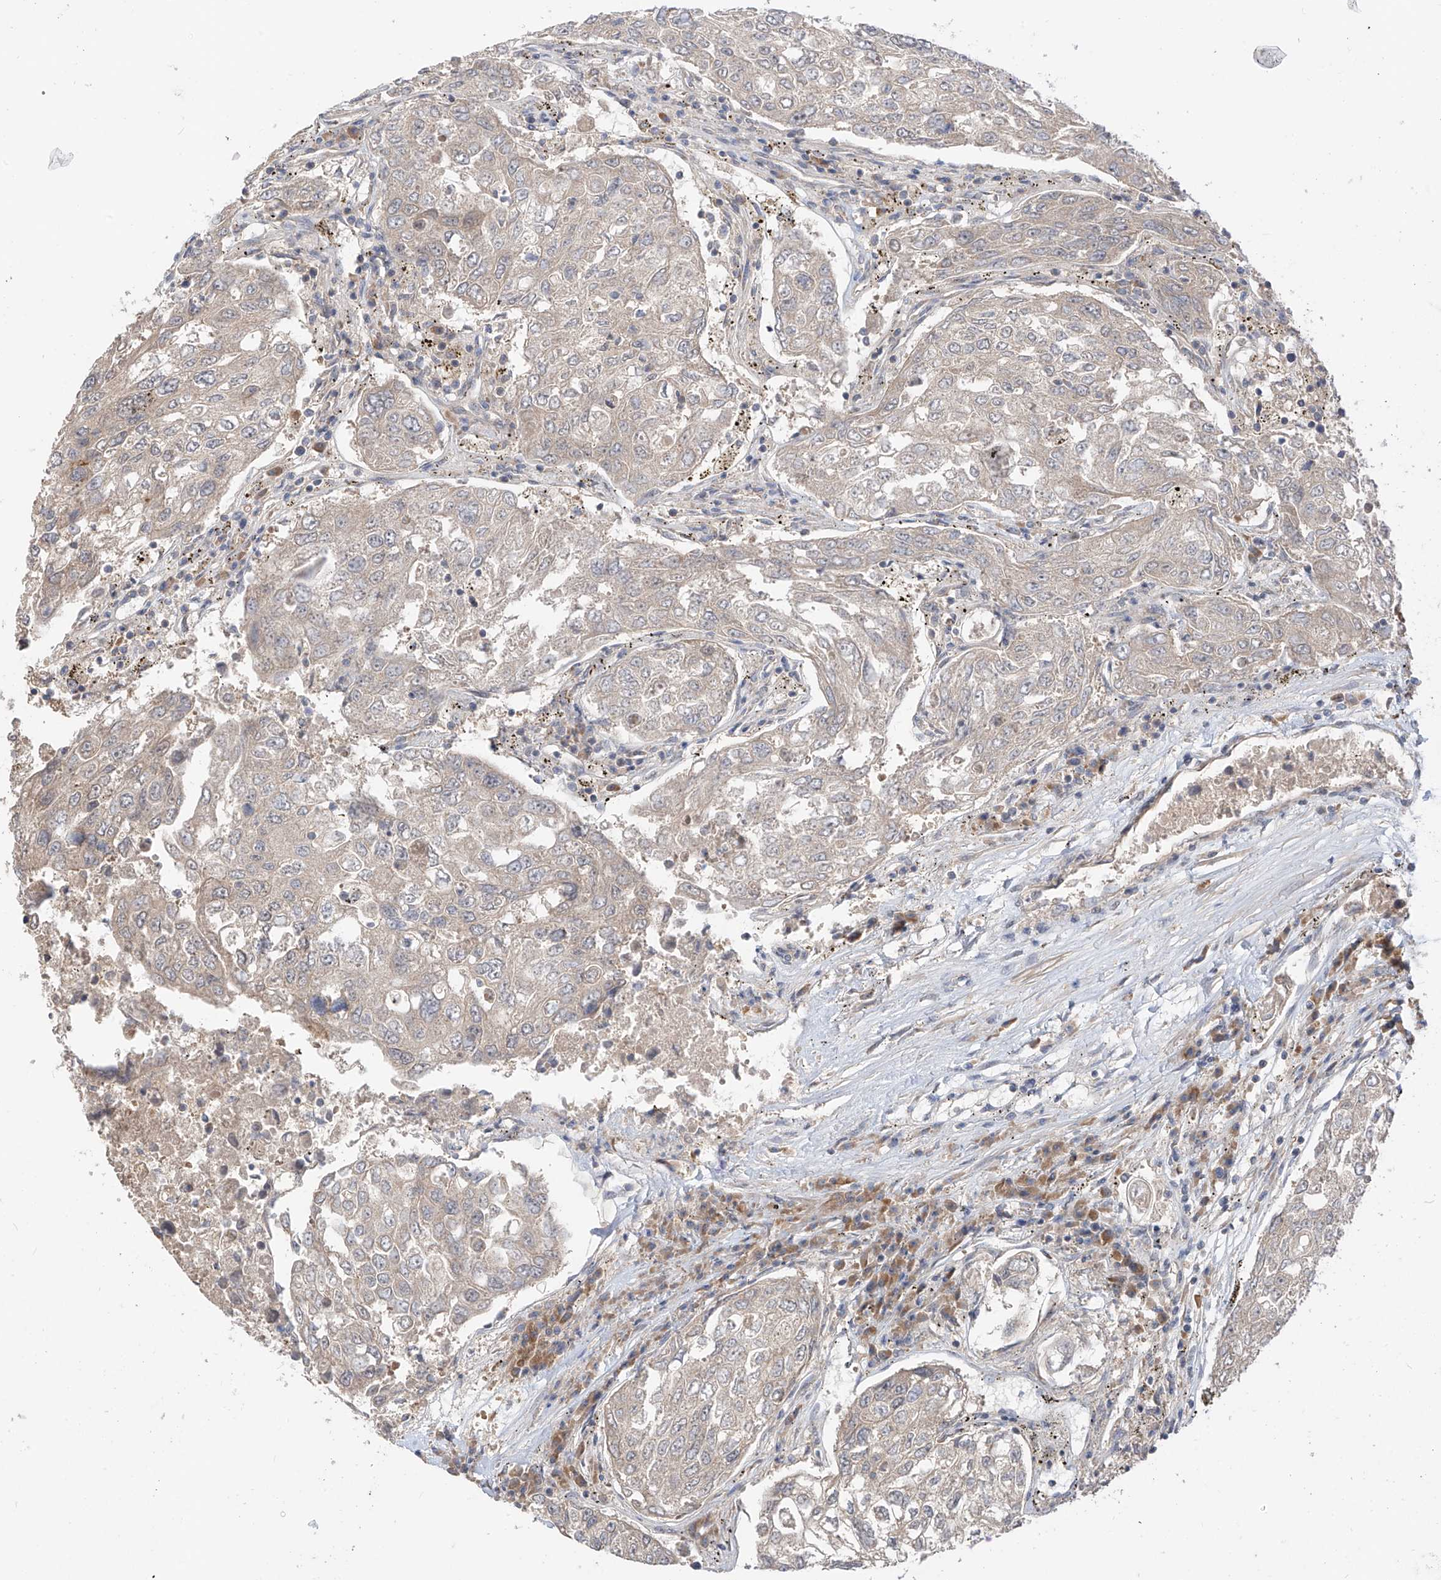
{"staining": {"intensity": "negative", "quantity": "none", "location": "none"}, "tissue": "urothelial cancer", "cell_type": "Tumor cells", "image_type": "cancer", "snomed": [{"axis": "morphology", "description": "Urothelial carcinoma, High grade"}, {"axis": "topography", "description": "Lymph node"}, {"axis": "topography", "description": "Urinary bladder"}], "caption": "This is an immunohistochemistry micrograph of human urothelial cancer. There is no staining in tumor cells.", "gene": "MTUS2", "patient": {"sex": "male", "age": 51}}